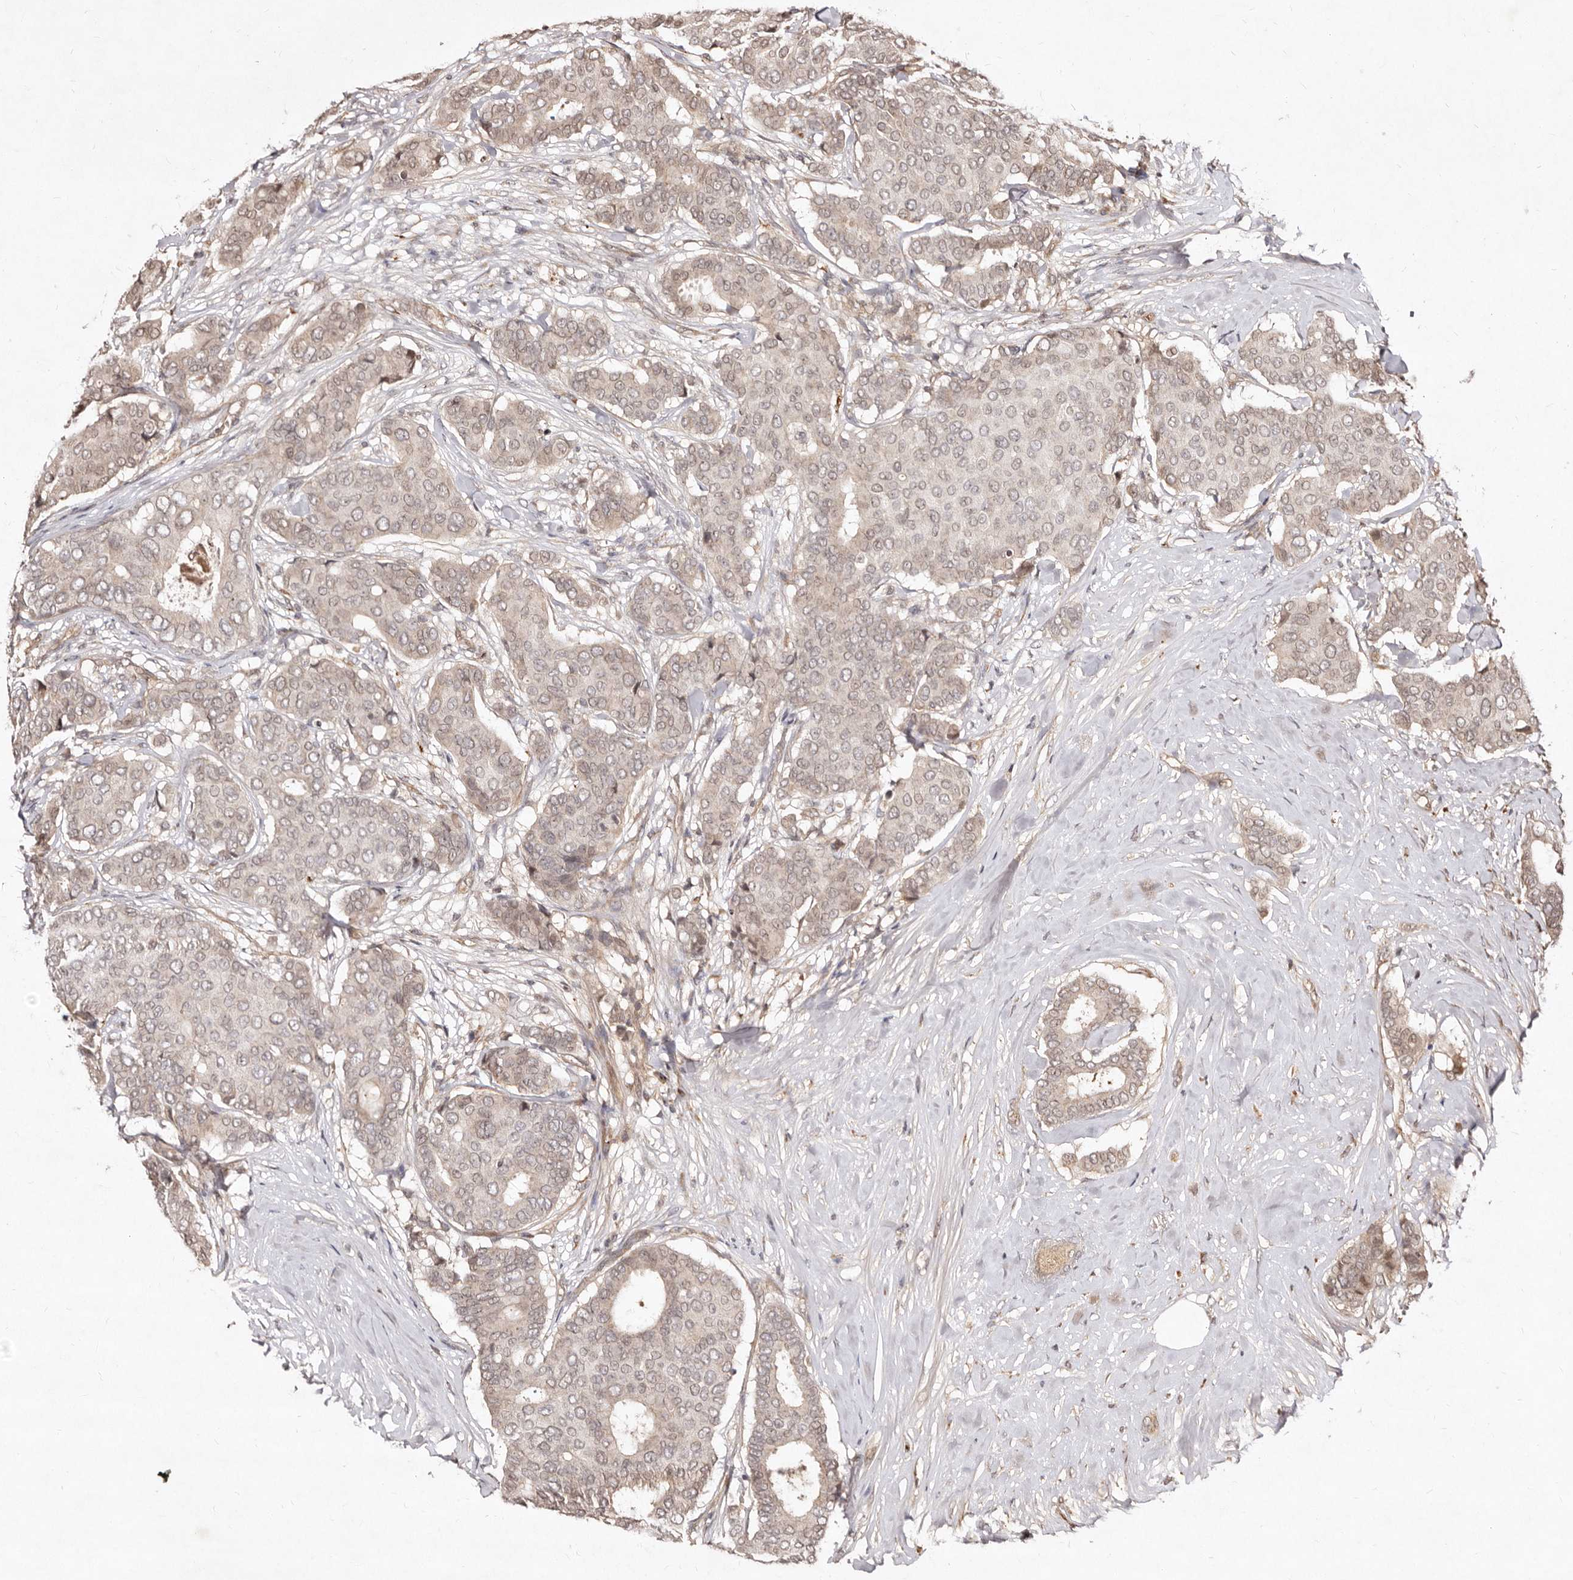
{"staining": {"intensity": "weak", "quantity": "<25%", "location": "cytoplasmic/membranous,nuclear"}, "tissue": "breast cancer", "cell_type": "Tumor cells", "image_type": "cancer", "snomed": [{"axis": "morphology", "description": "Duct carcinoma"}, {"axis": "topography", "description": "Breast"}], "caption": "An immunohistochemistry micrograph of infiltrating ductal carcinoma (breast) is shown. There is no staining in tumor cells of infiltrating ductal carcinoma (breast). Nuclei are stained in blue.", "gene": "LCORL", "patient": {"sex": "female", "age": 75}}